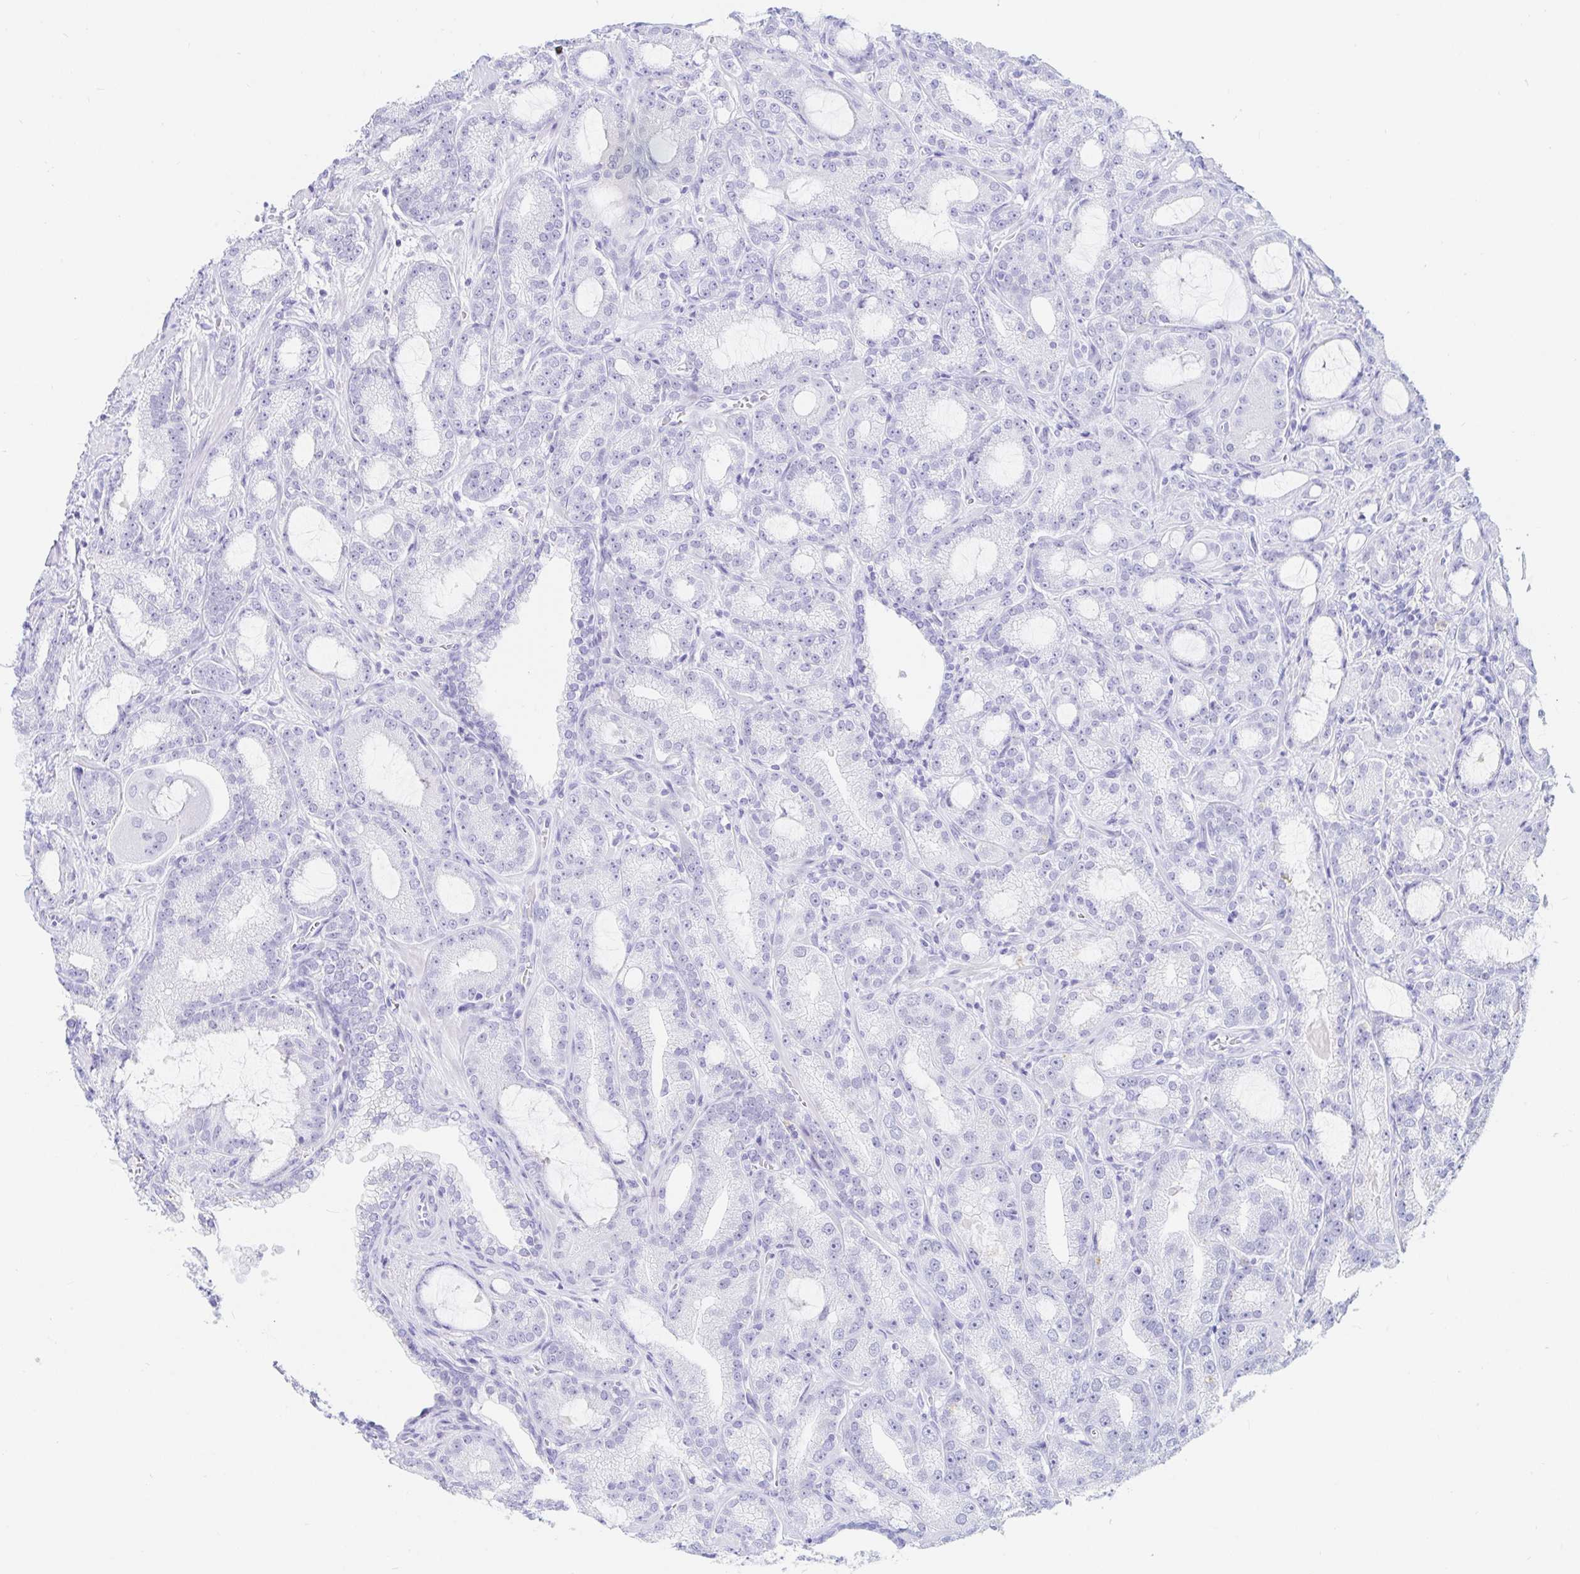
{"staining": {"intensity": "negative", "quantity": "none", "location": "none"}, "tissue": "prostate cancer", "cell_type": "Tumor cells", "image_type": "cancer", "snomed": [{"axis": "morphology", "description": "Adenocarcinoma, High grade"}, {"axis": "topography", "description": "Prostate"}], "caption": "A histopathology image of human prostate cancer (high-grade adenocarcinoma) is negative for staining in tumor cells.", "gene": "OR6T1", "patient": {"sex": "male", "age": 65}}